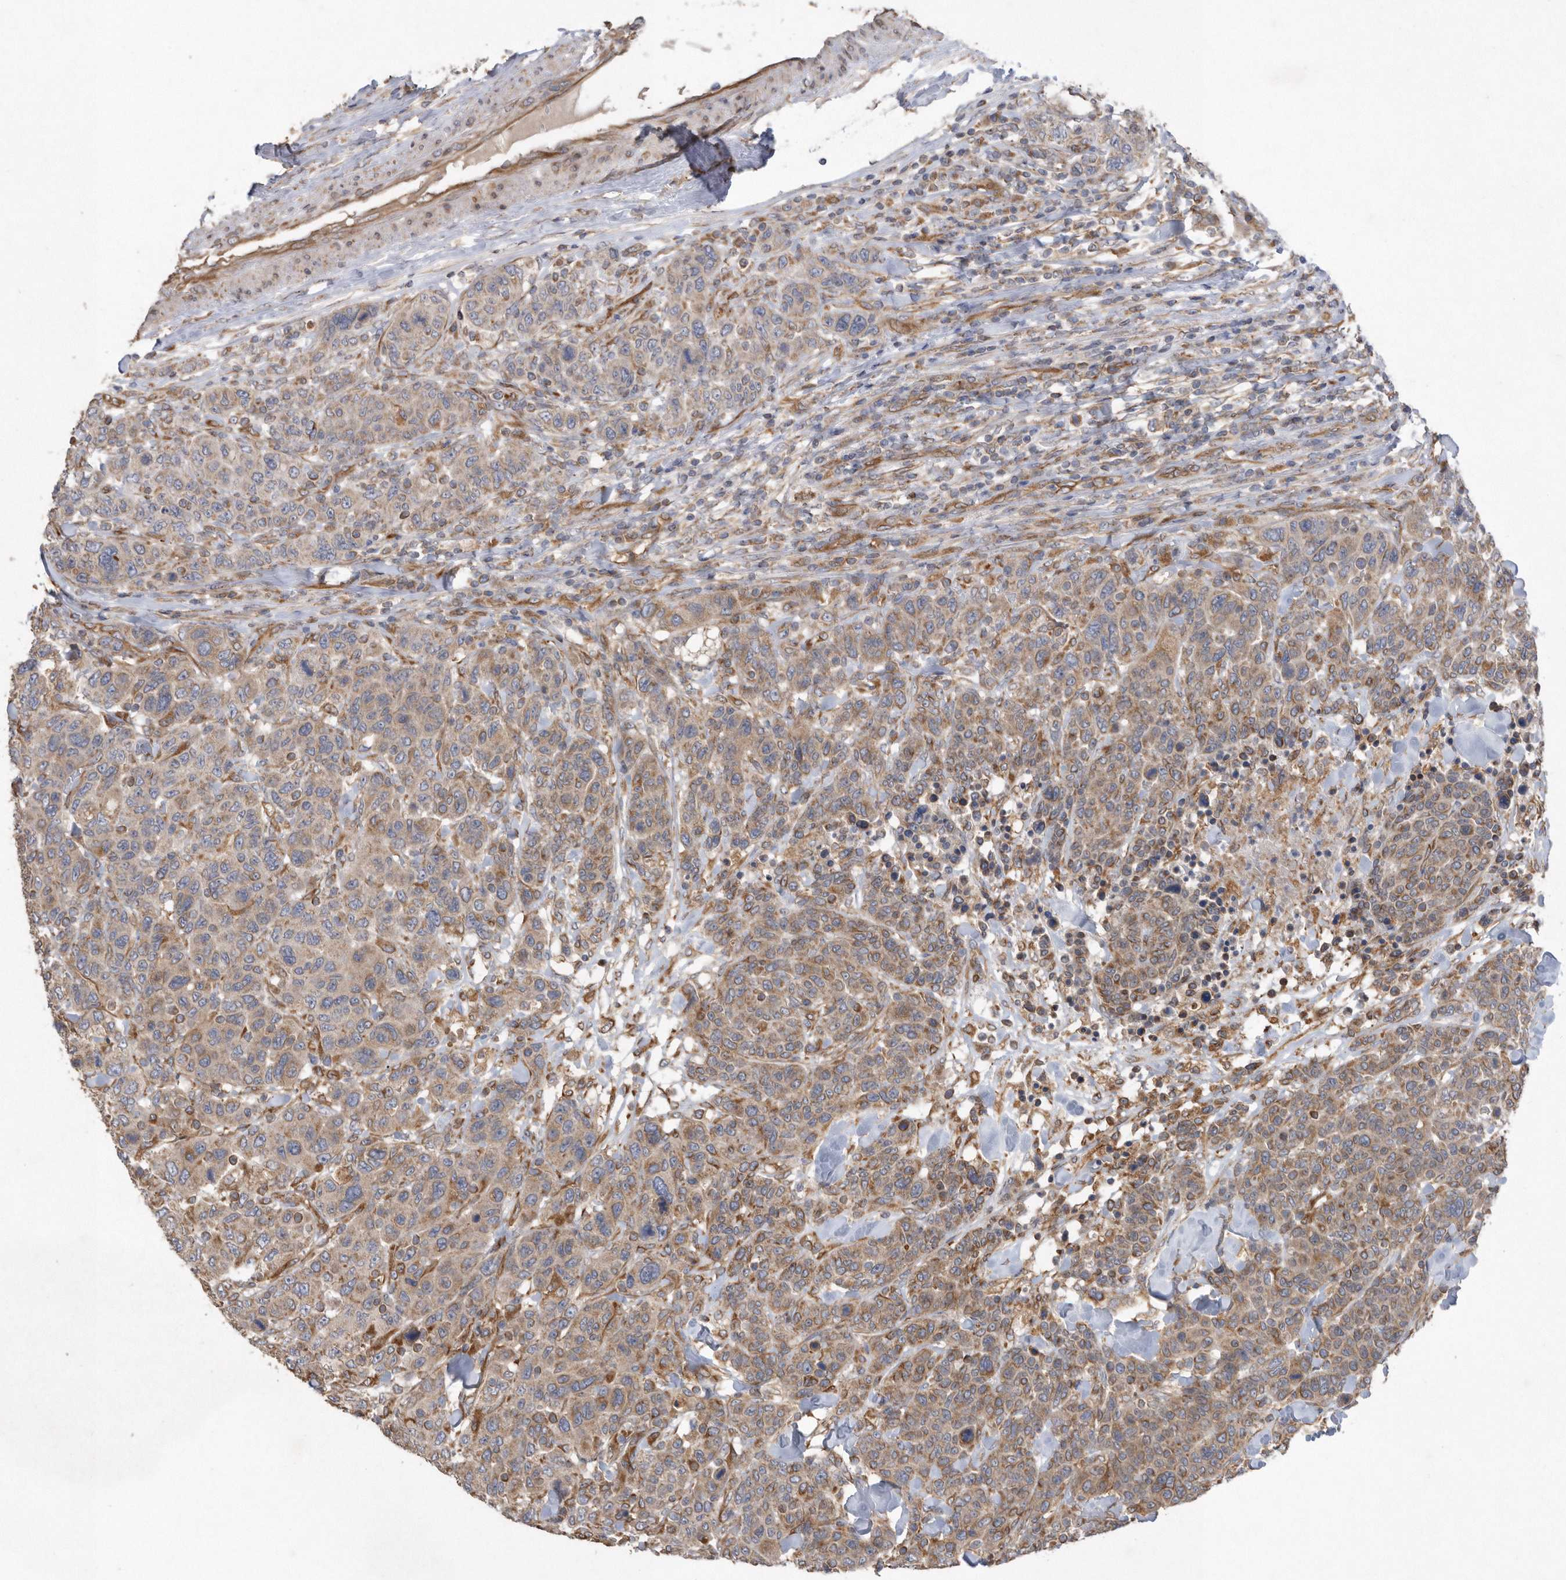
{"staining": {"intensity": "moderate", "quantity": "25%-75%", "location": "cytoplasmic/membranous"}, "tissue": "breast cancer", "cell_type": "Tumor cells", "image_type": "cancer", "snomed": [{"axis": "morphology", "description": "Duct carcinoma"}, {"axis": "topography", "description": "Breast"}], "caption": "A photomicrograph of breast cancer (invasive ductal carcinoma) stained for a protein reveals moderate cytoplasmic/membranous brown staining in tumor cells.", "gene": "PON2", "patient": {"sex": "female", "age": 37}}